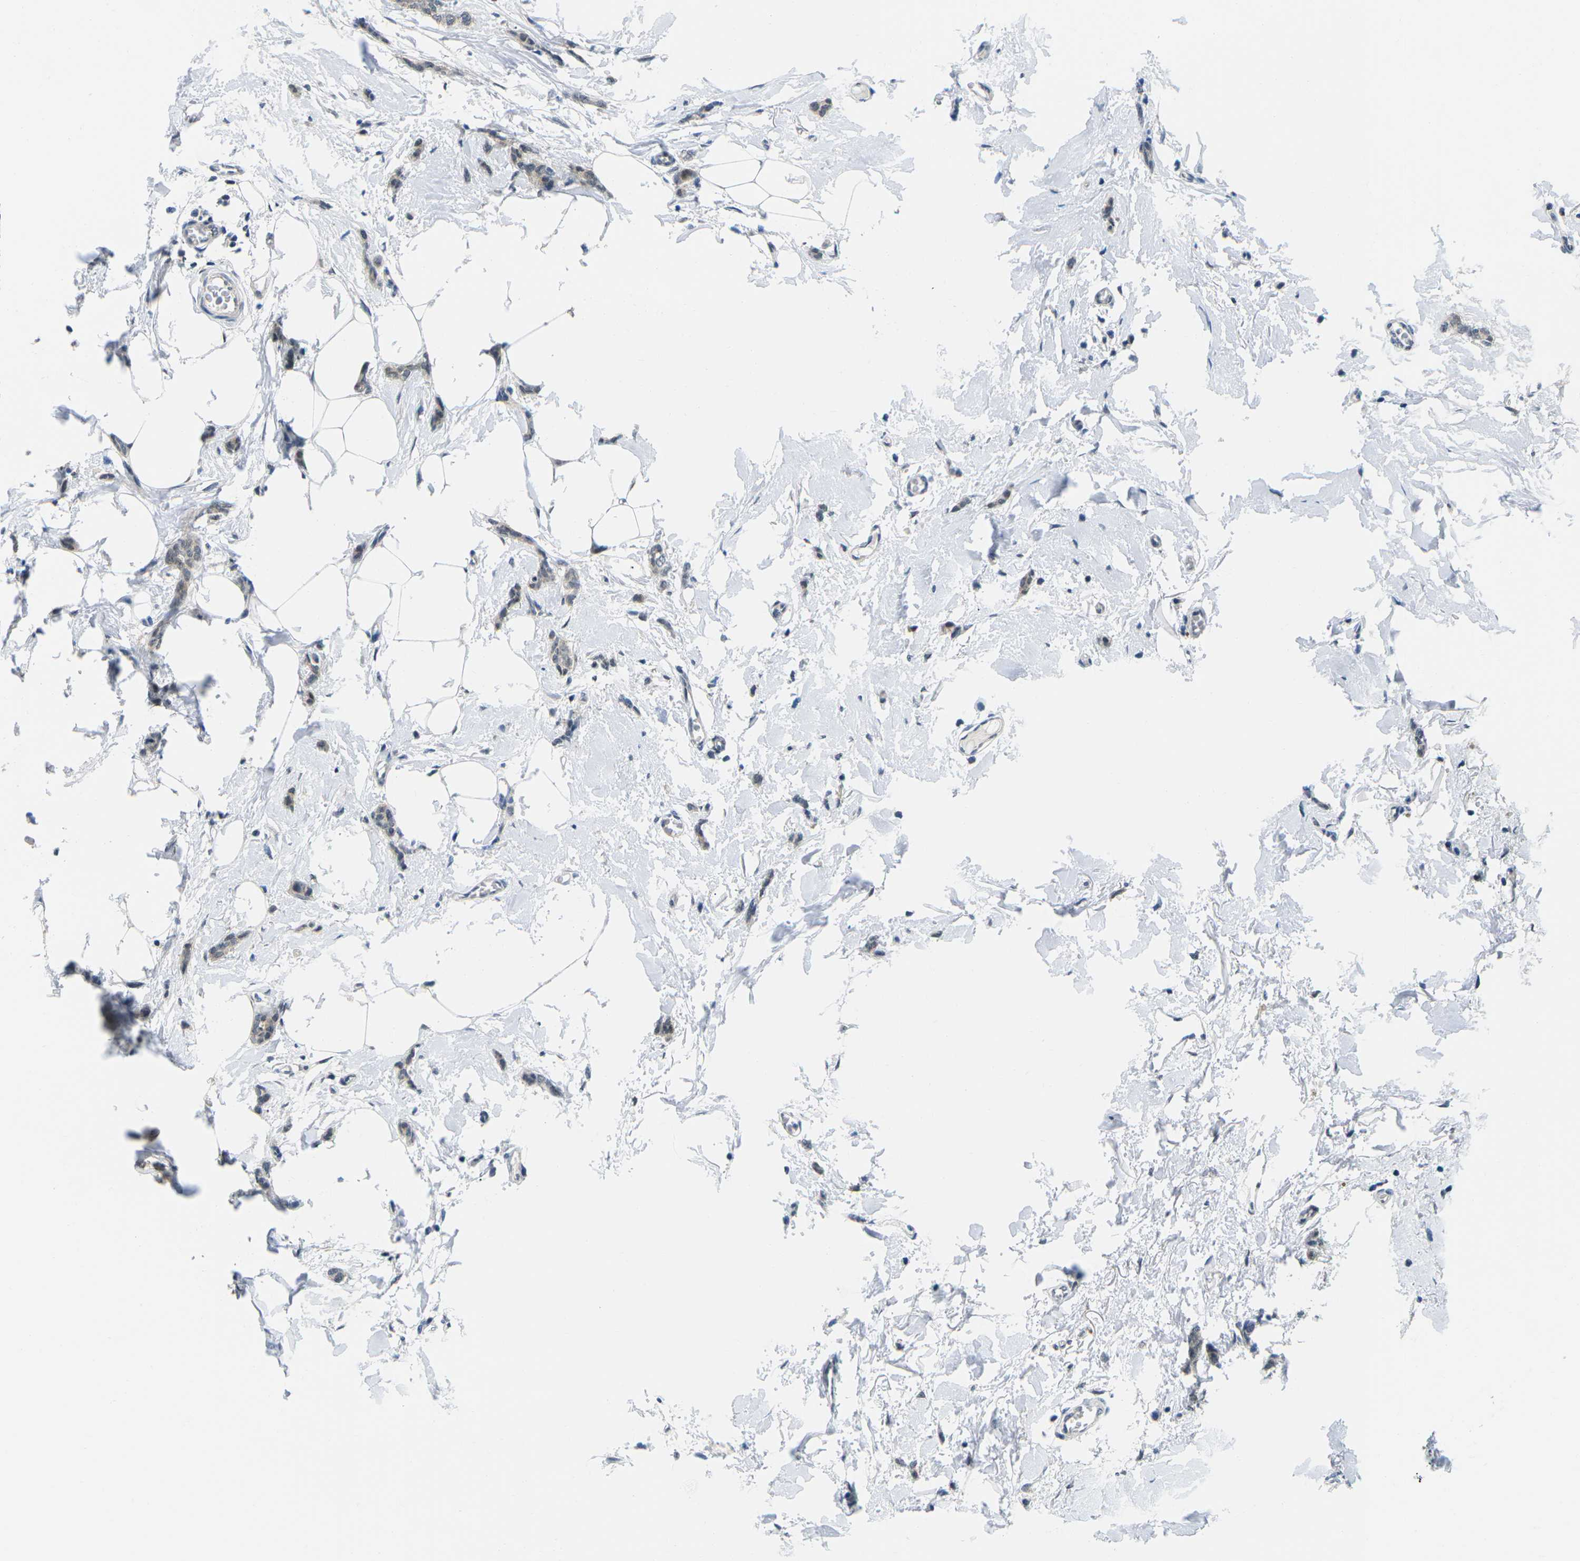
{"staining": {"intensity": "weak", "quantity": ">75%", "location": "cytoplasmic/membranous,nuclear"}, "tissue": "breast cancer", "cell_type": "Tumor cells", "image_type": "cancer", "snomed": [{"axis": "morphology", "description": "Lobular carcinoma"}, {"axis": "topography", "description": "Skin"}, {"axis": "topography", "description": "Breast"}], "caption": "Breast cancer (lobular carcinoma) stained with a protein marker shows weak staining in tumor cells.", "gene": "UBA7", "patient": {"sex": "female", "age": 46}}